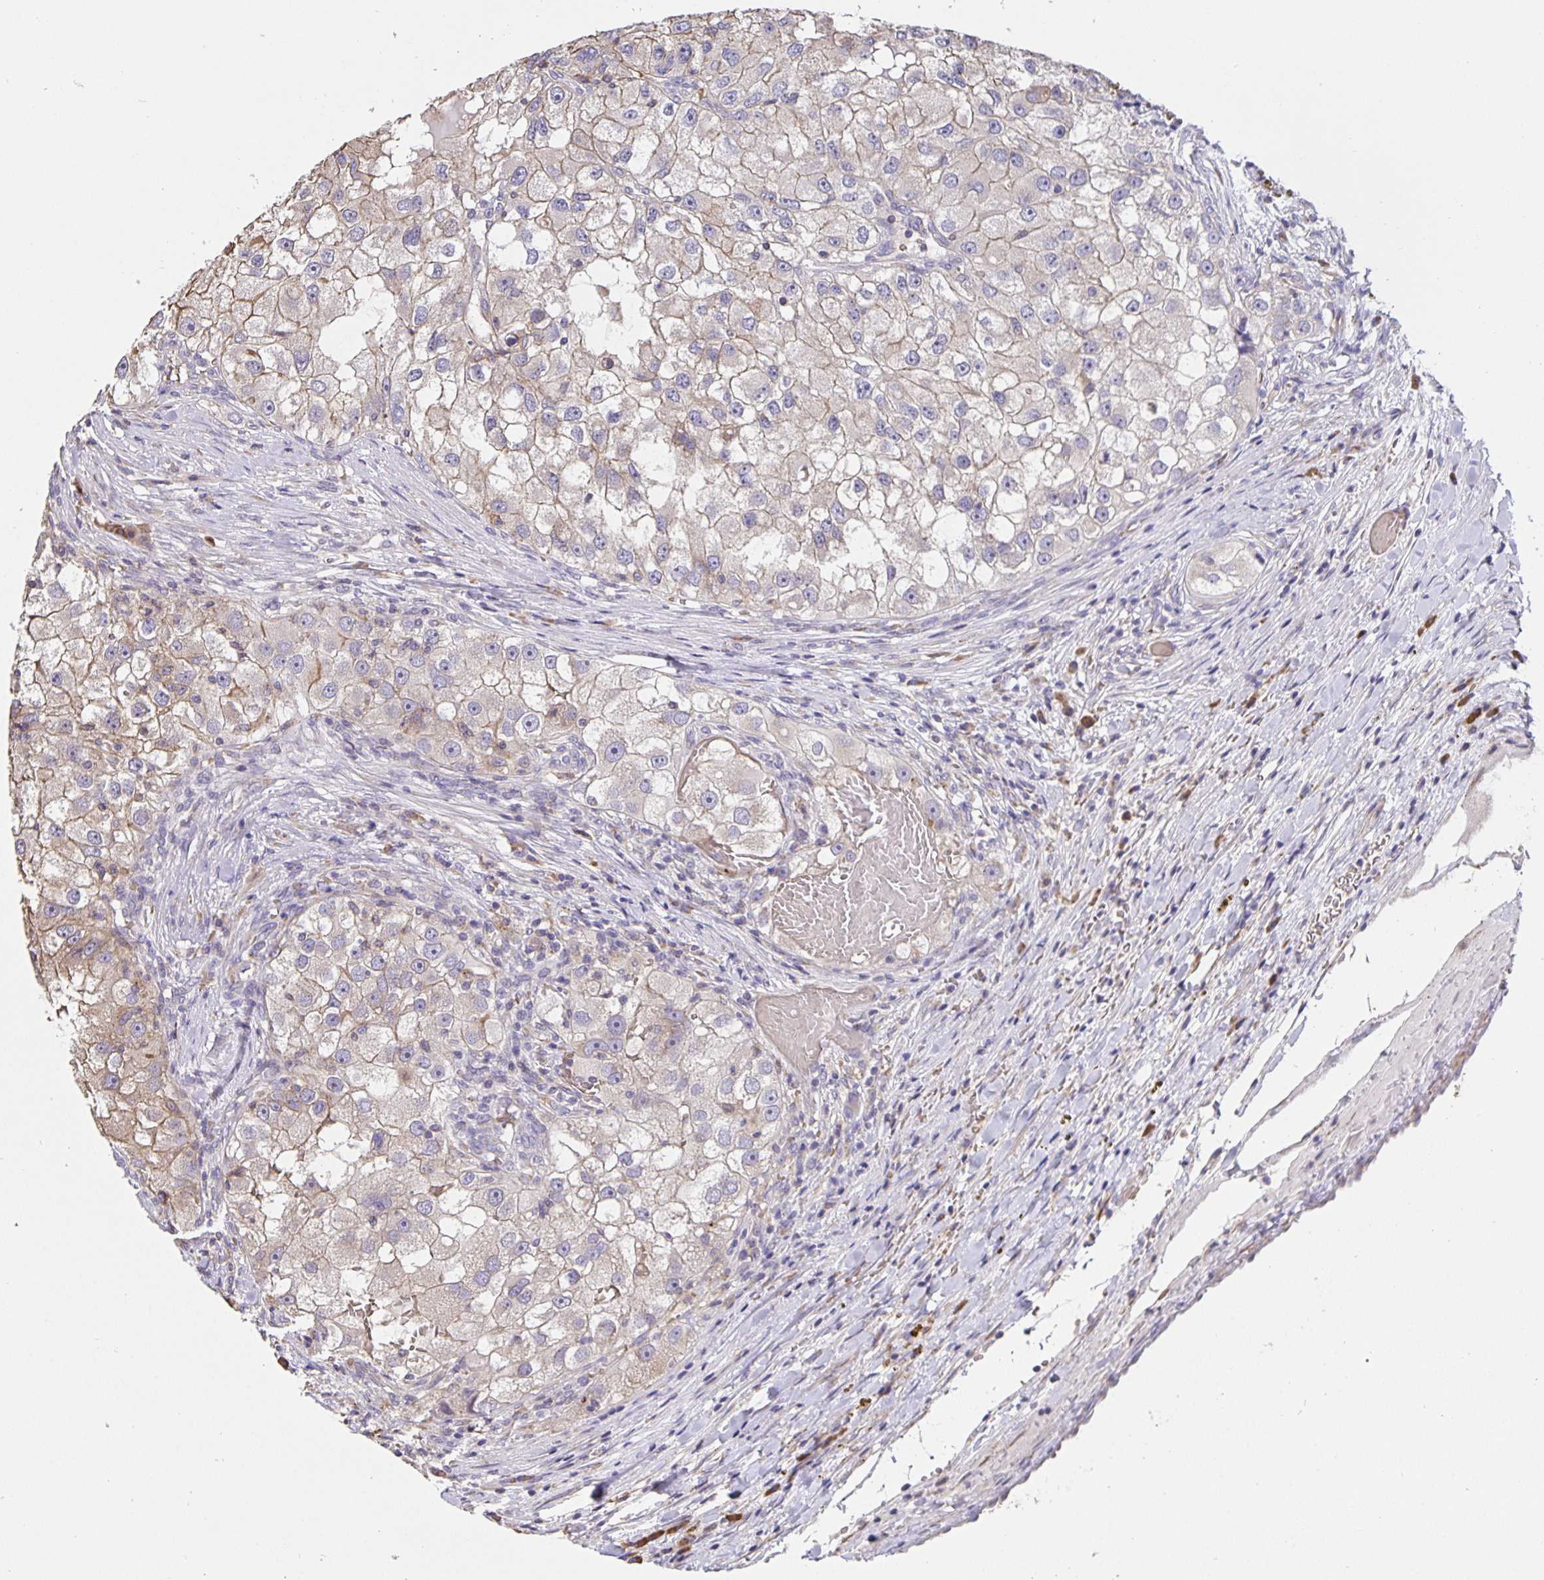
{"staining": {"intensity": "weak", "quantity": "<25%", "location": "cytoplasmic/membranous"}, "tissue": "renal cancer", "cell_type": "Tumor cells", "image_type": "cancer", "snomed": [{"axis": "morphology", "description": "Adenocarcinoma, NOS"}, {"axis": "topography", "description": "Kidney"}], "caption": "Human renal adenocarcinoma stained for a protein using immunohistochemistry (IHC) demonstrates no expression in tumor cells.", "gene": "TMEM71", "patient": {"sex": "male", "age": 63}}